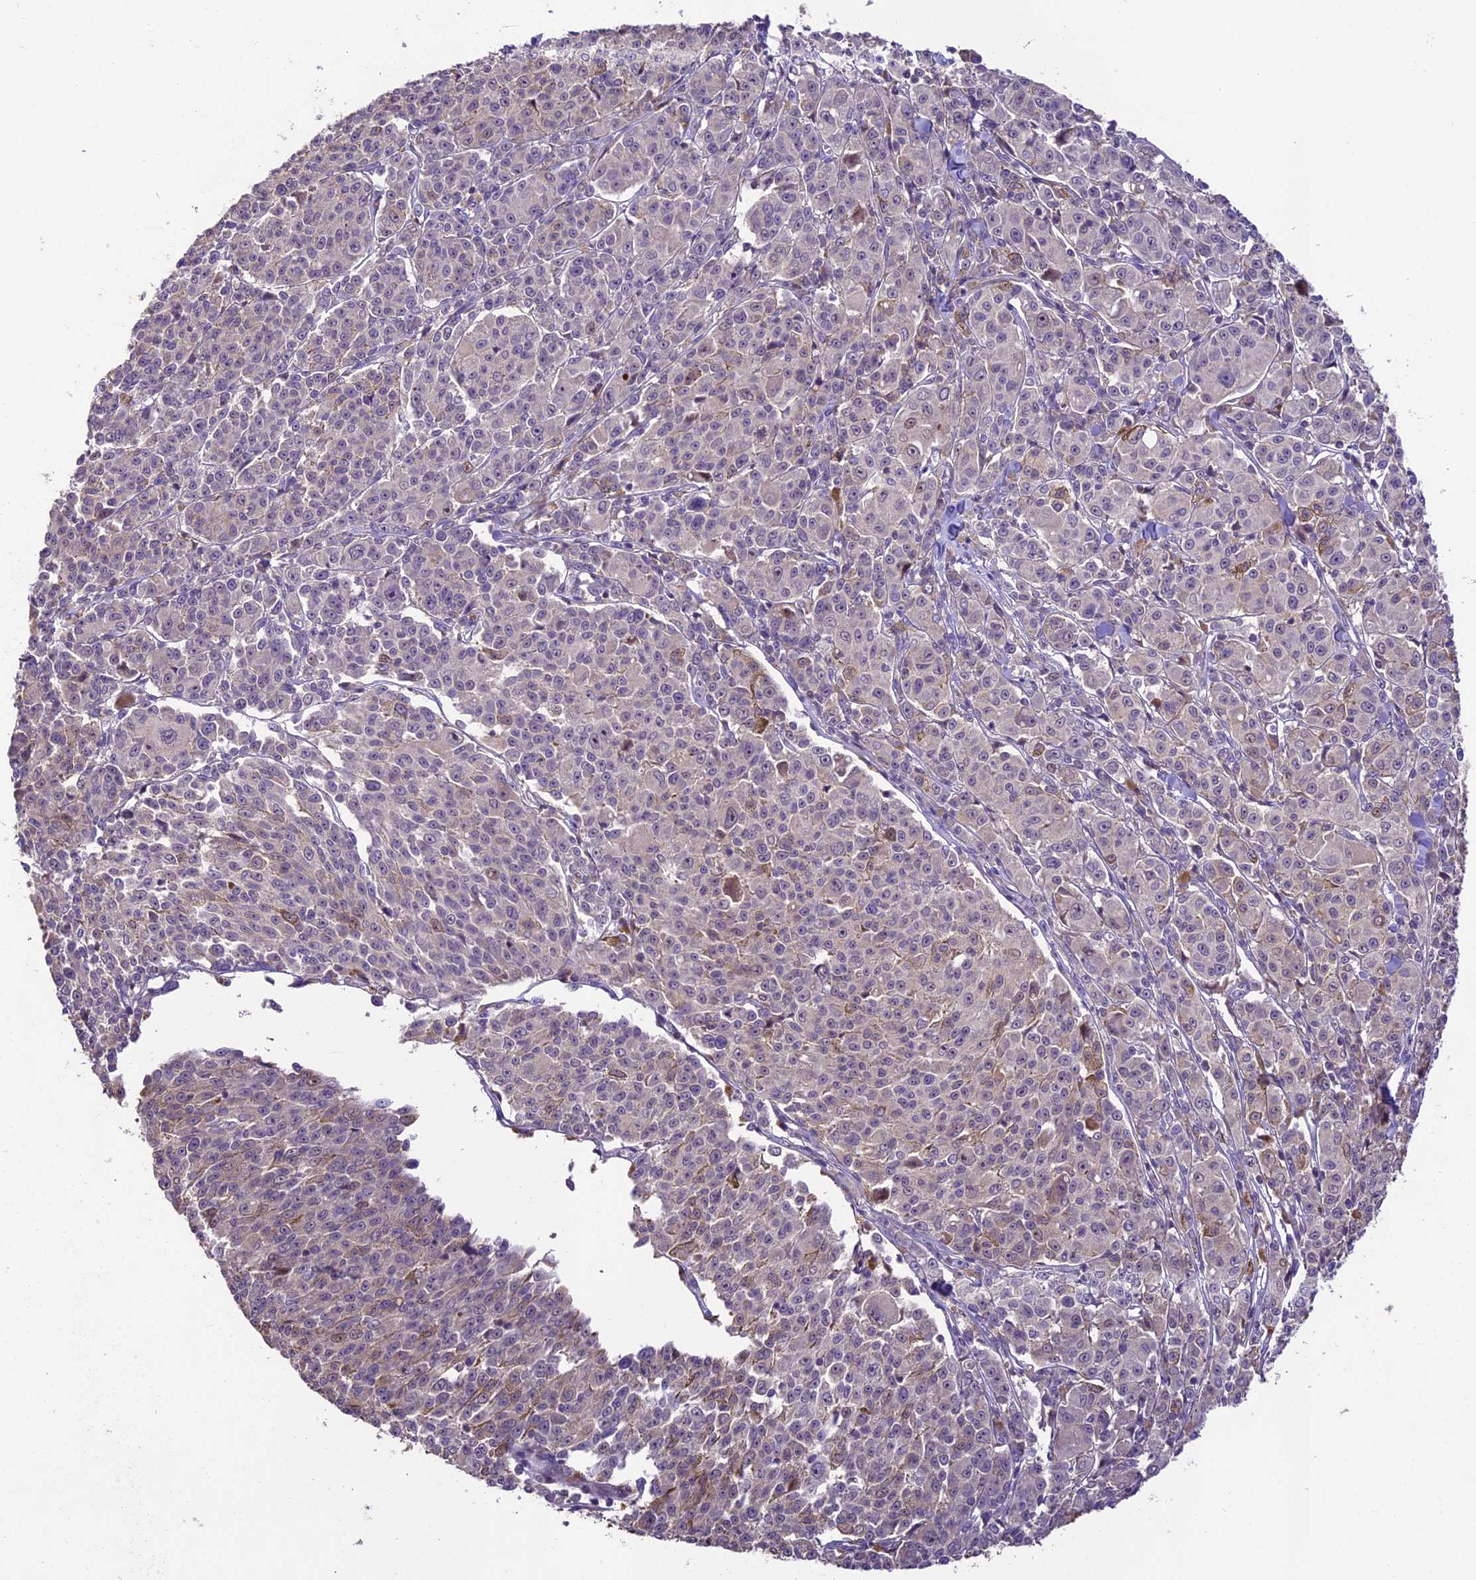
{"staining": {"intensity": "weak", "quantity": "<25%", "location": "cytoplasmic/membranous"}, "tissue": "melanoma", "cell_type": "Tumor cells", "image_type": "cancer", "snomed": [{"axis": "morphology", "description": "Malignant melanoma, NOS"}, {"axis": "topography", "description": "Skin"}], "caption": "Immunohistochemistry (IHC) photomicrograph of human malignant melanoma stained for a protein (brown), which demonstrates no expression in tumor cells. (DAB IHC with hematoxylin counter stain).", "gene": "DGKH", "patient": {"sex": "female", "age": 52}}